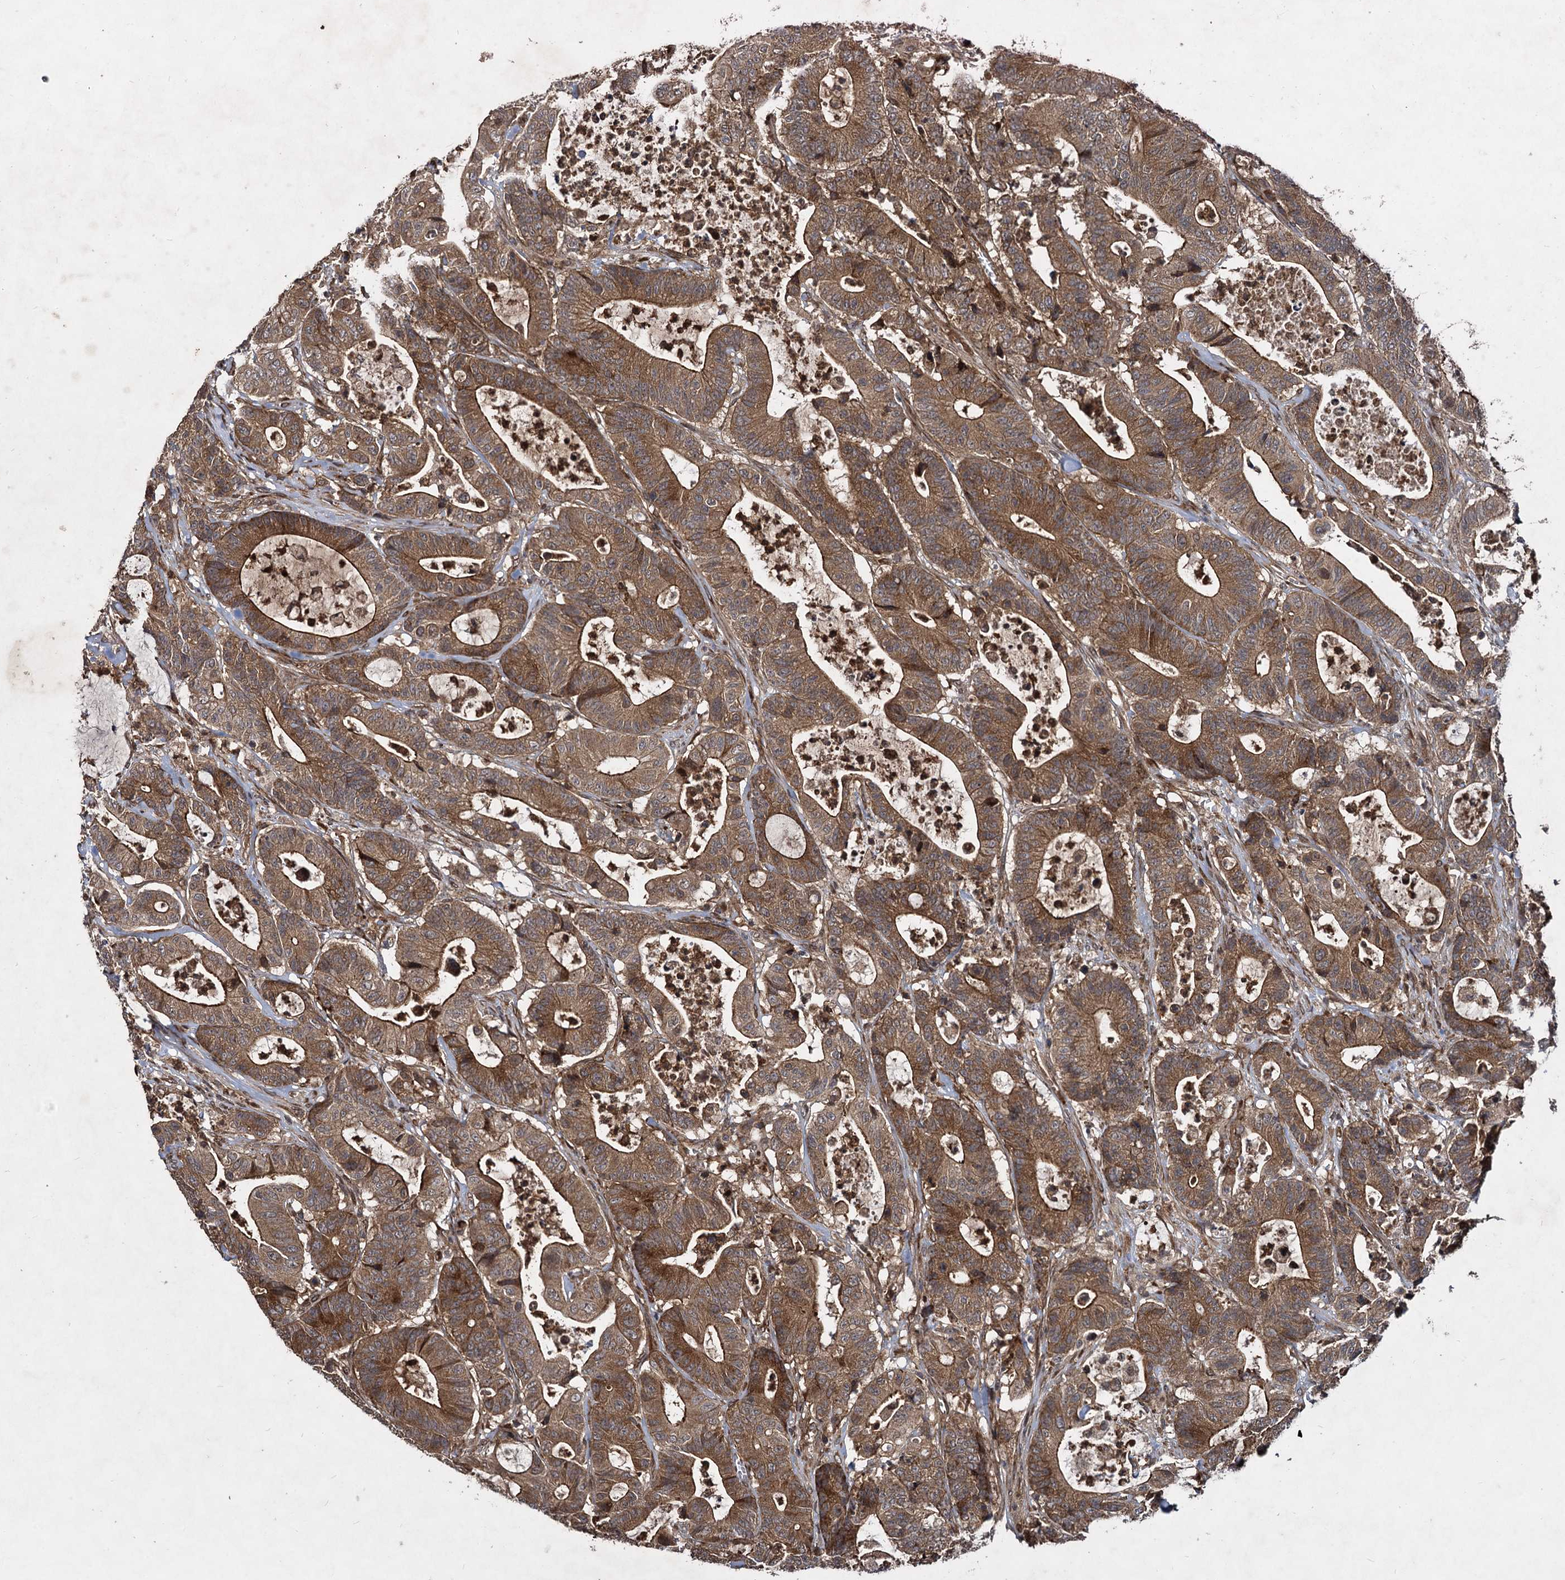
{"staining": {"intensity": "strong", "quantity": ">75%", "location": "cytoplasmic/membranous"}, "tissue": "colorectal cancer", "cell_type": "Tumor cells", "image_type": "cancer", "snomed": [{"axis": "morphology", "description": "Adenocarcinoma, NOS"}, {"axis": "topography", "description": "Colon"}], "caption": "High-magnification brightfield microscopy of adenocarcinoma (colorectal) stained with DAB (3,3'-diaminobenzidine) (brown) and counterstained with hematoxylin (blue). tumor cells exhibit strong cytoplasmic/membranous positivity is appreciated in about>75% of cells.", "gene": "DCP1B", "patient": {"sex": "female", "age": 84}}